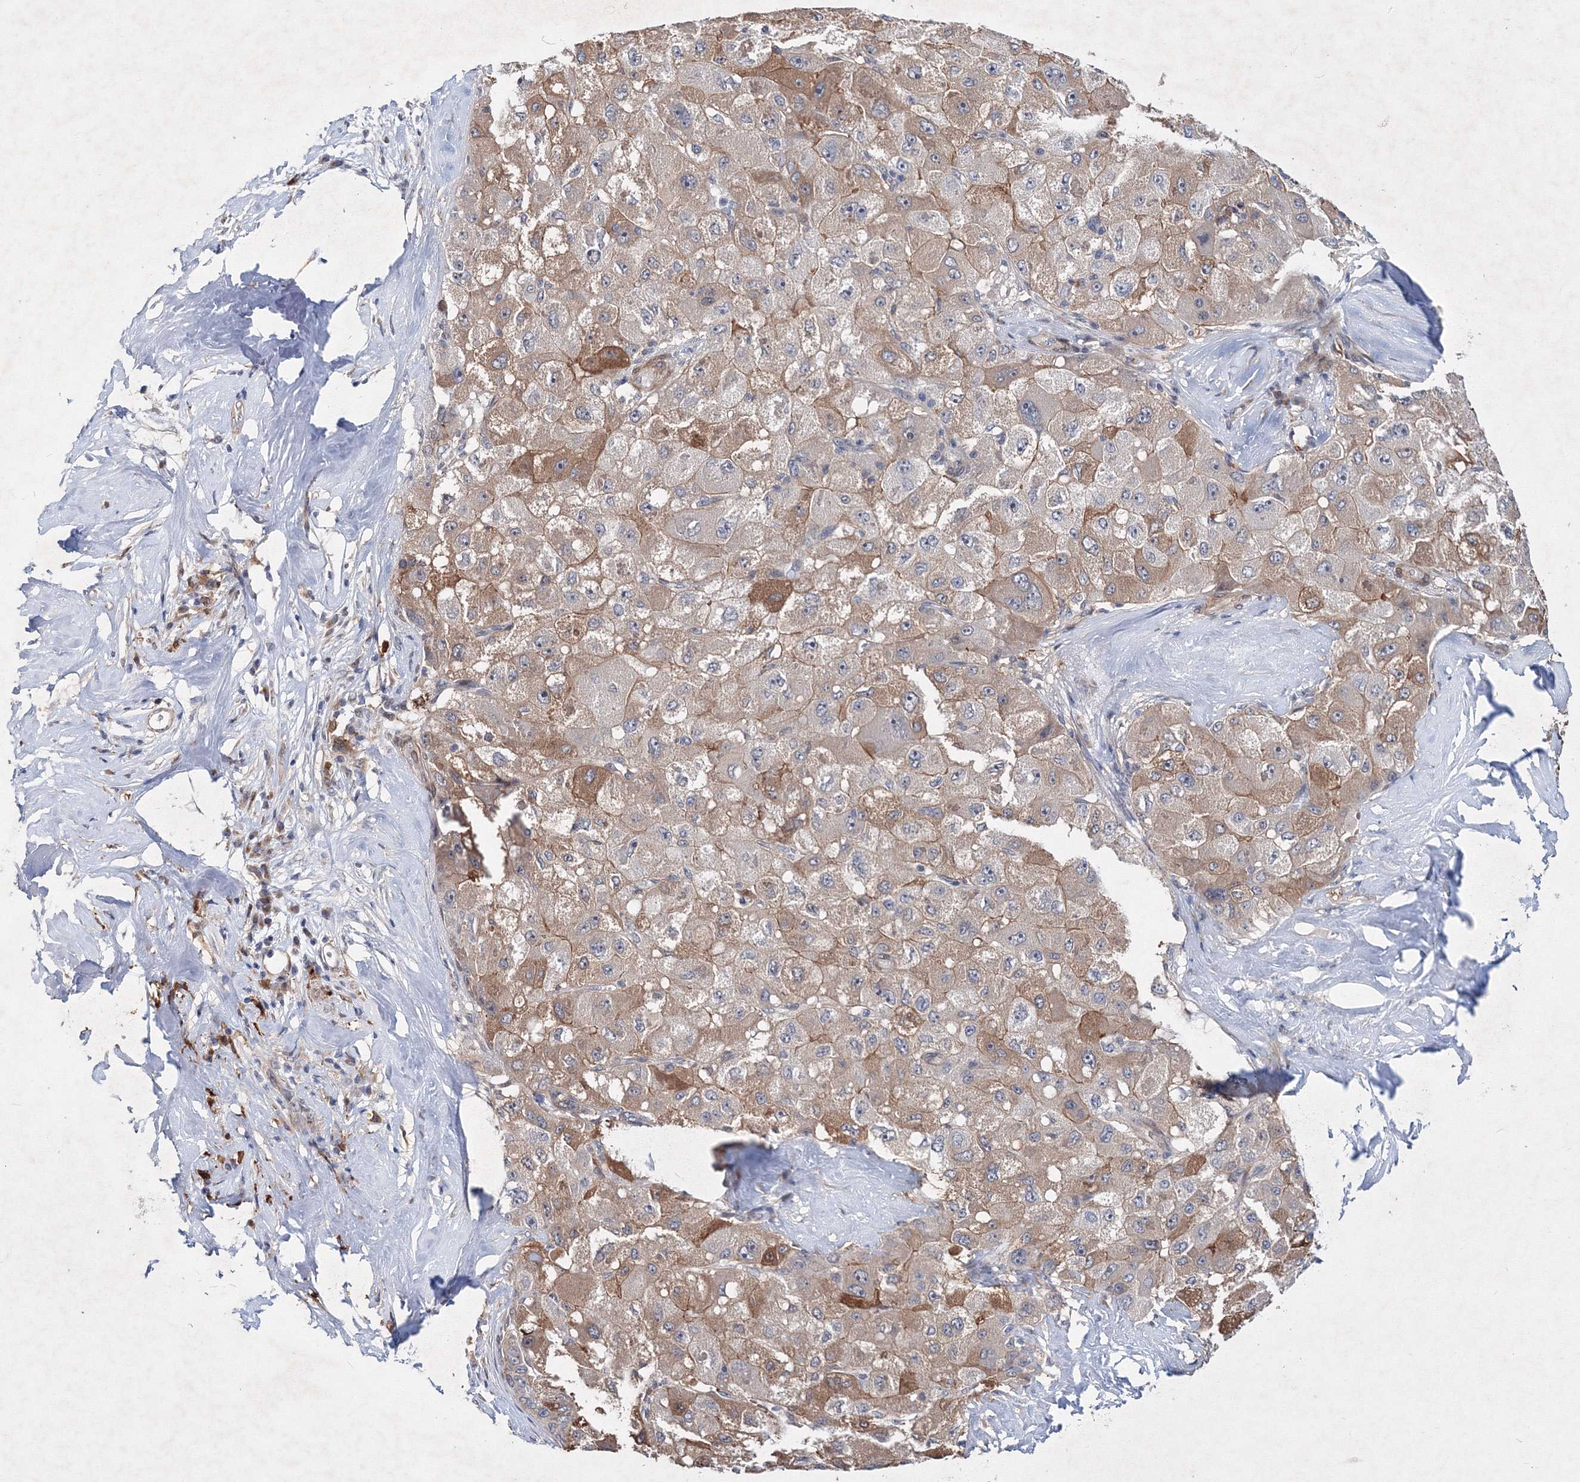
{"staining": {"intensity": "moderate", "quantity": ">75%", "location": "cytoplasmic/membranous"}, "tissue": "liver cancer", "cell_type": "Tumor cells", "image_type": "cancer", "snomed": [{"axis": "morphology", "description": "Carcinoma, Hepatocellular, NOS"}, {"axis": "topography", "description": "Liver"}], "caption": "About >75% of tumor cells in liver cancer demonstrate moderate cytoplasmic/membranous protein staining as visualized by brown immunohistochemical staining.", "gene": "C11orf52", "patient": {"sex": "male", "age": 80}}